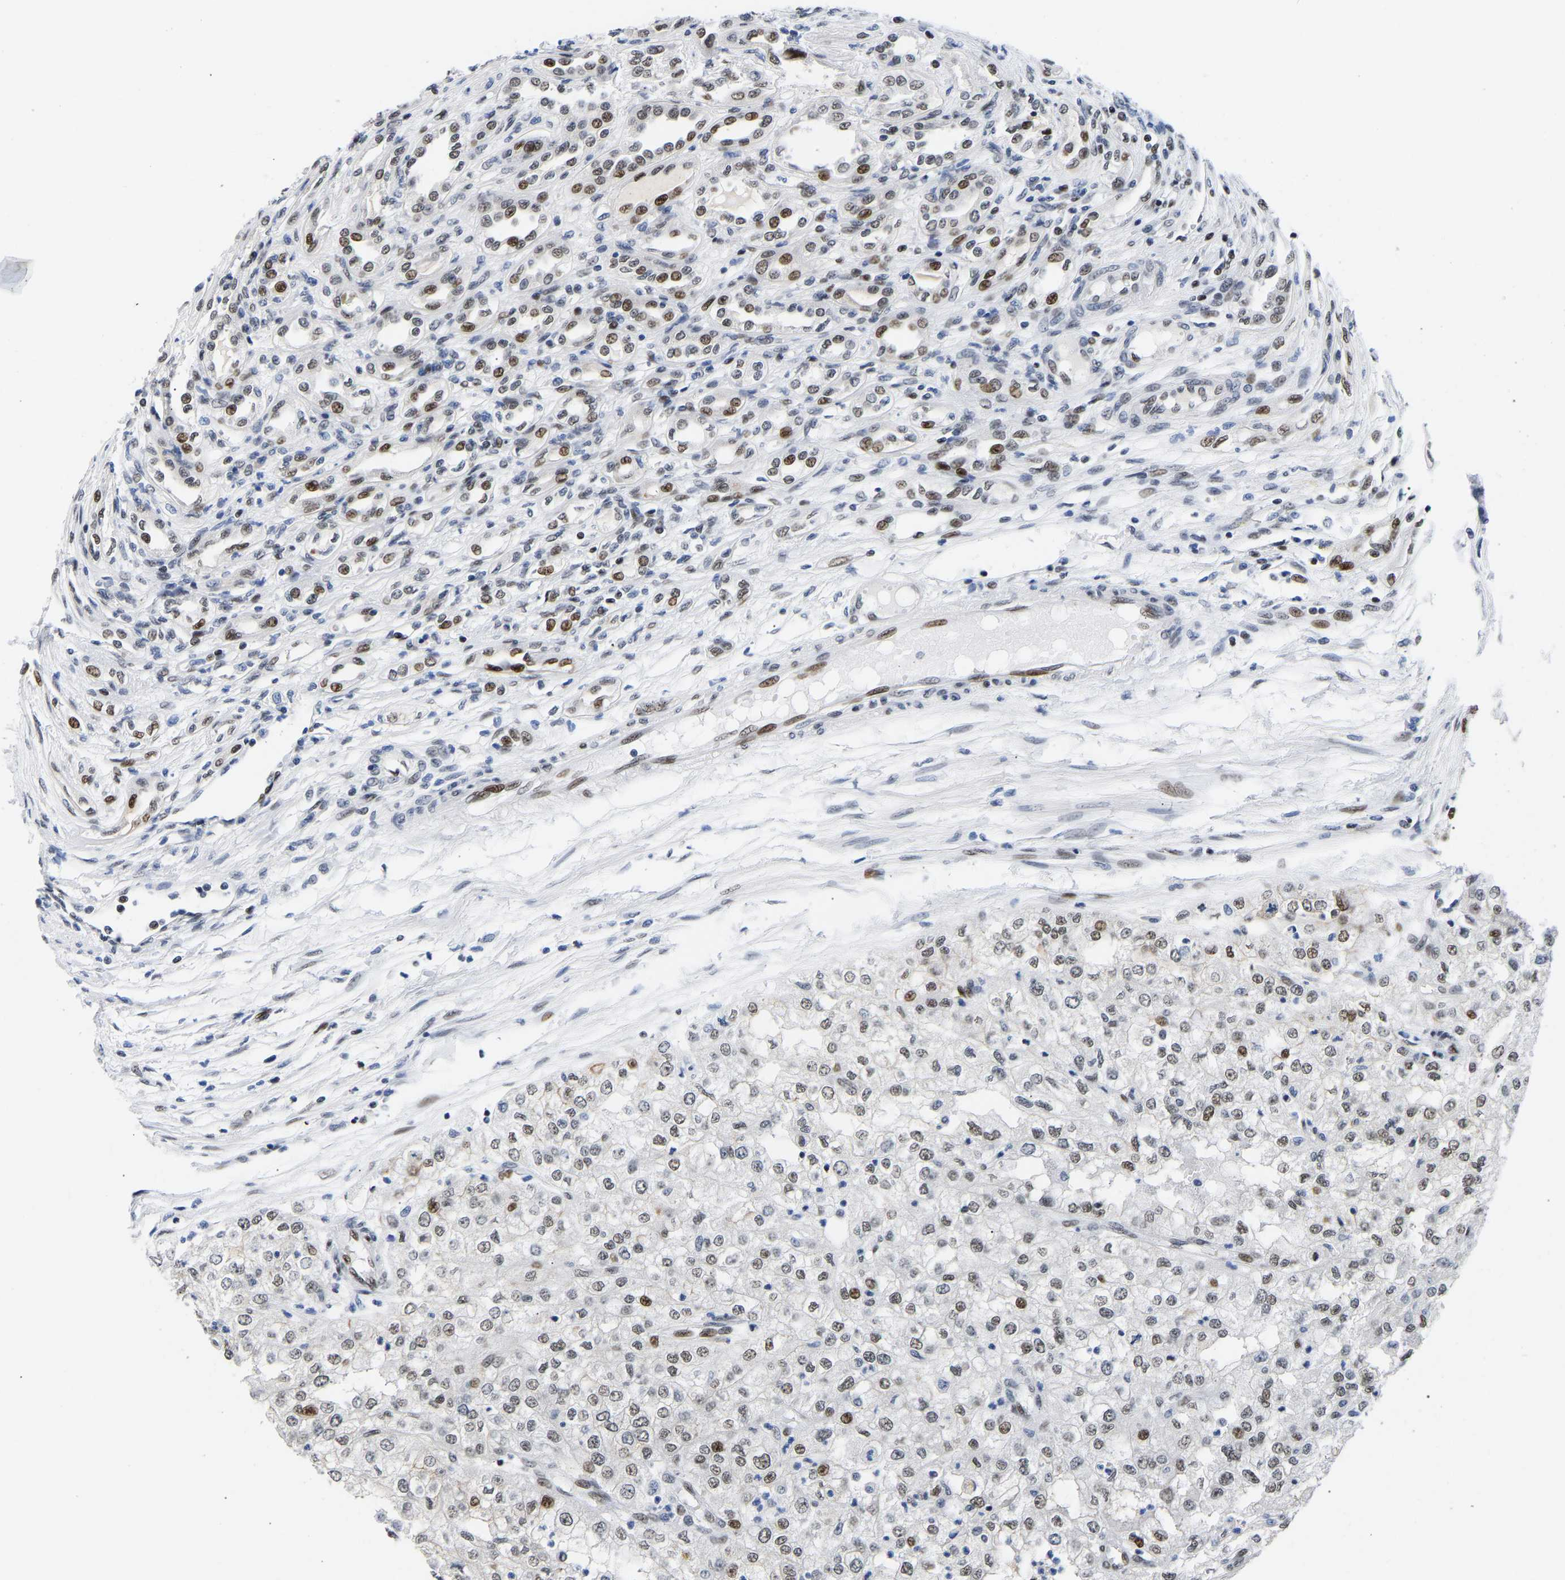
{"staining": {"intensity": "moderate", "quantity": ">75%", "location": "nuclear"}, "tissue": "renal cancer", "cell_type": "Tumor cells", "image_type": "cancer", "snomed": [{"axis": "morphology", "description": "Adenocarcinoma, NOS"}, {"axis": "topography", "description": "Kidney"}], "caption": "This is a histology image of immunohistochemistry (IHC) staining of renal cancer, which shows moderate expression in the nuclear of tumor cells.", "gene": "PTRHD1", "patient": {"sex": "female", "age": 54}}